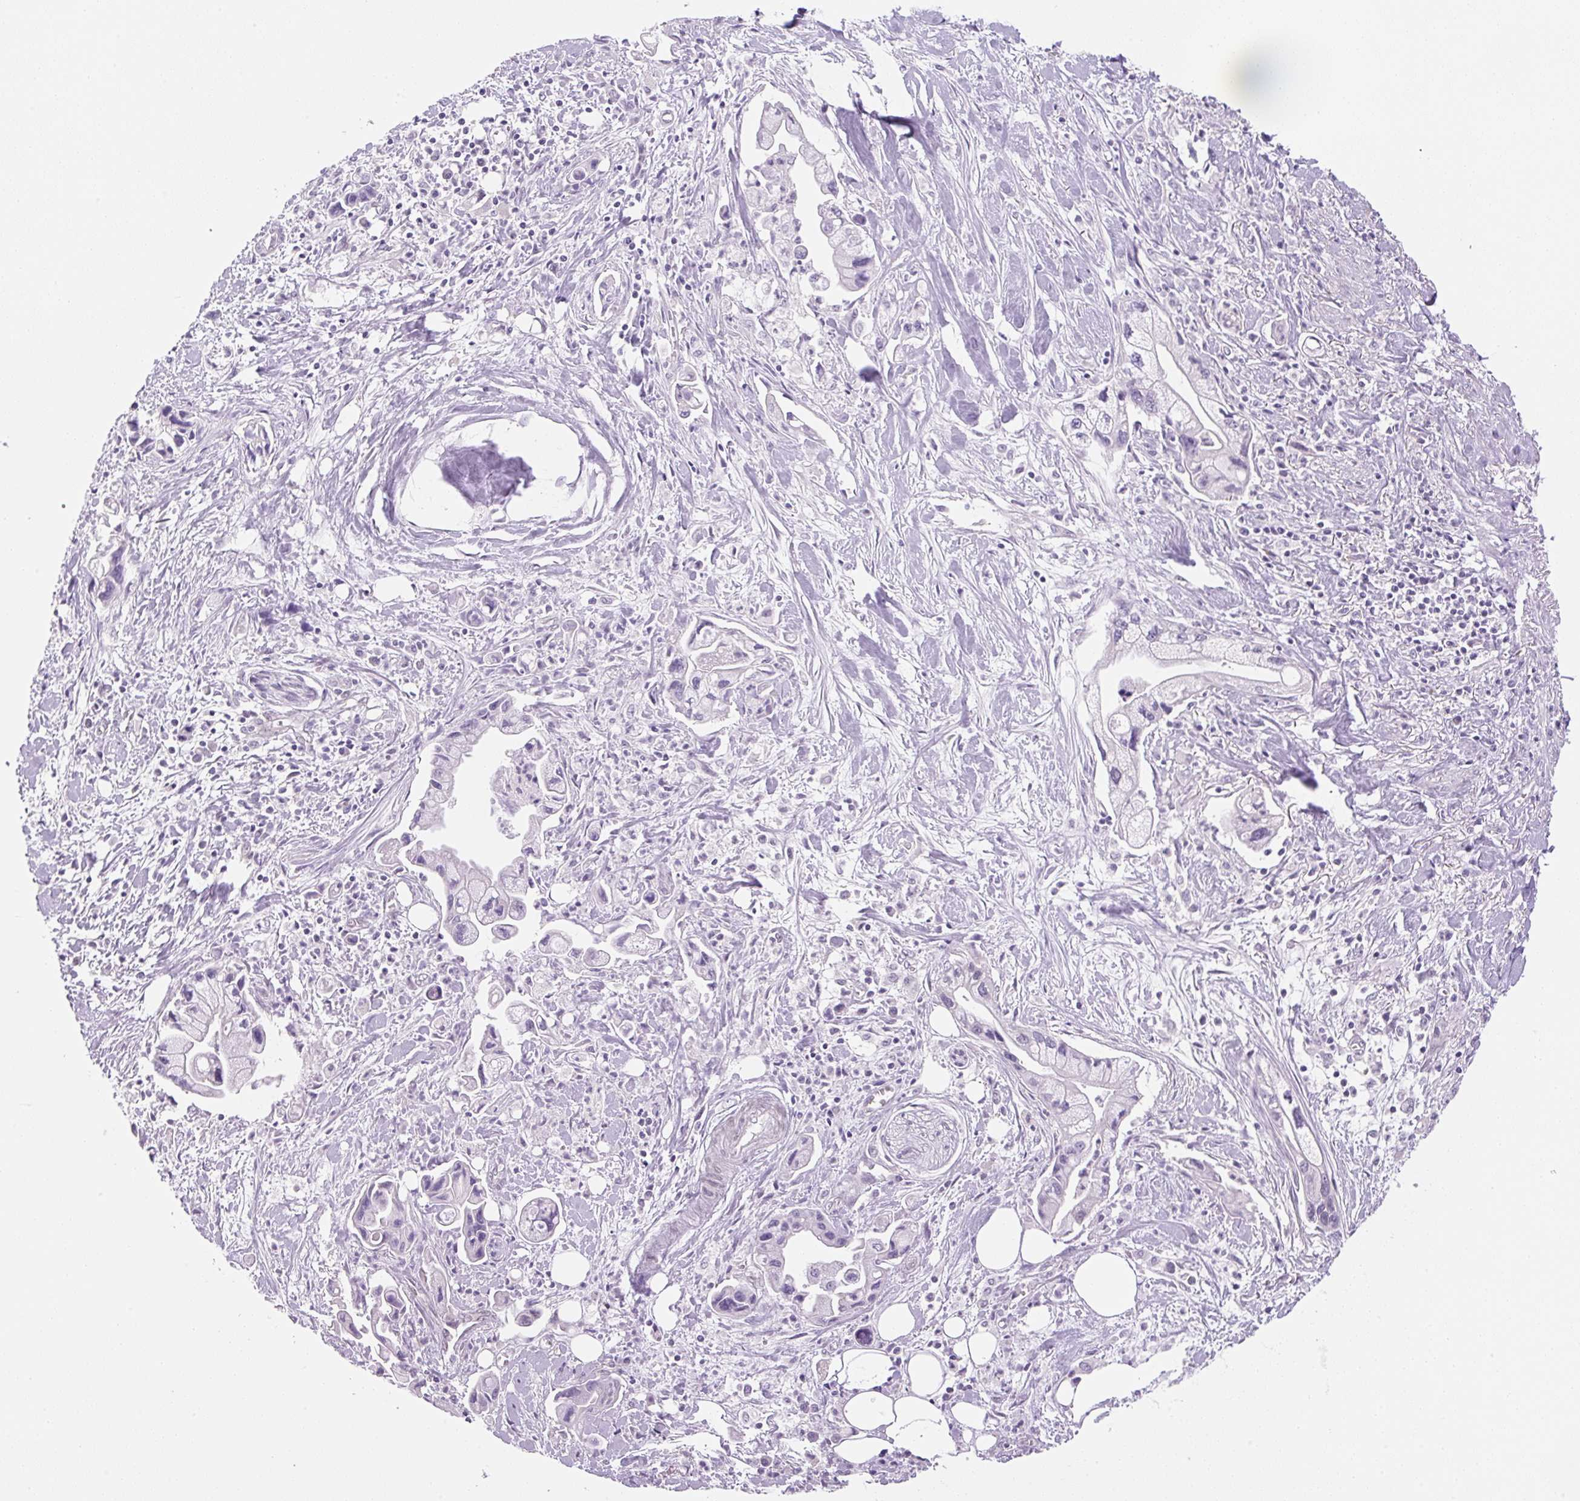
{"staining": {"intensity": "negative", "quantity": "none", "location": "none"}, "tissue": "pancreatic cancer", "cell_type": "Tumor cells", "image_type": "cancer", "snomed": [{"axis": "morphology", "description": "Adenocarcinoma, NOS"}, {"axis": "topography", "description": "Pancreas"}], "caption": "This is an immunohistochemistry (IHC) micrograph of pancreatic cancer. There is no staining in tumor cells.", "gene": "SYNE3", "patient": {"sex": "male", "age": 61}}